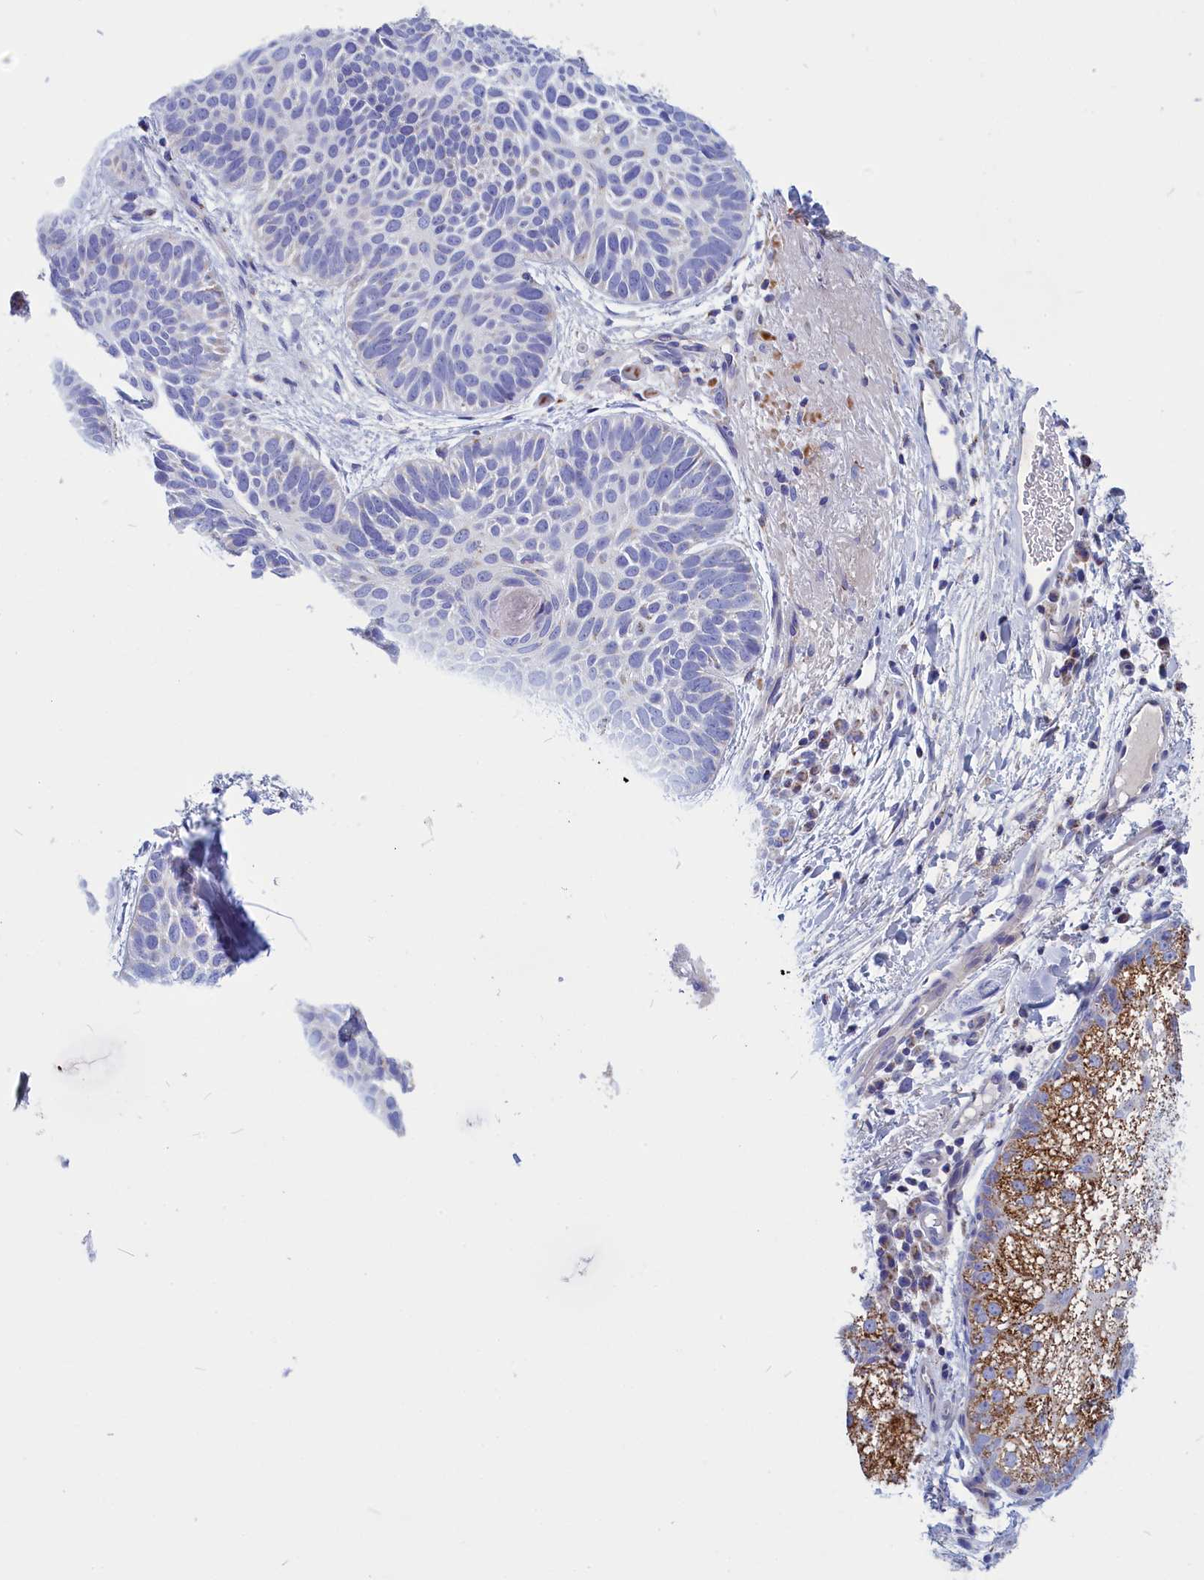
{"staining": {"intensity": "negative", "quantity": "none", "location": "none"}, "tissue": "skin cancer", "cell_type": "Tumor cells", "image_type": "cancer", "snomed": [{"axis": "morphology", "description": "Basal cell carcinoma"}, {"axis": "topography", "description": "Skin"}], "caption": "Protein analysis of skin basal cell carcinoma displays no significant staining in tumor cells.", "gene": "CCRL2", "patient": {"sex": "male", "age": 85}}